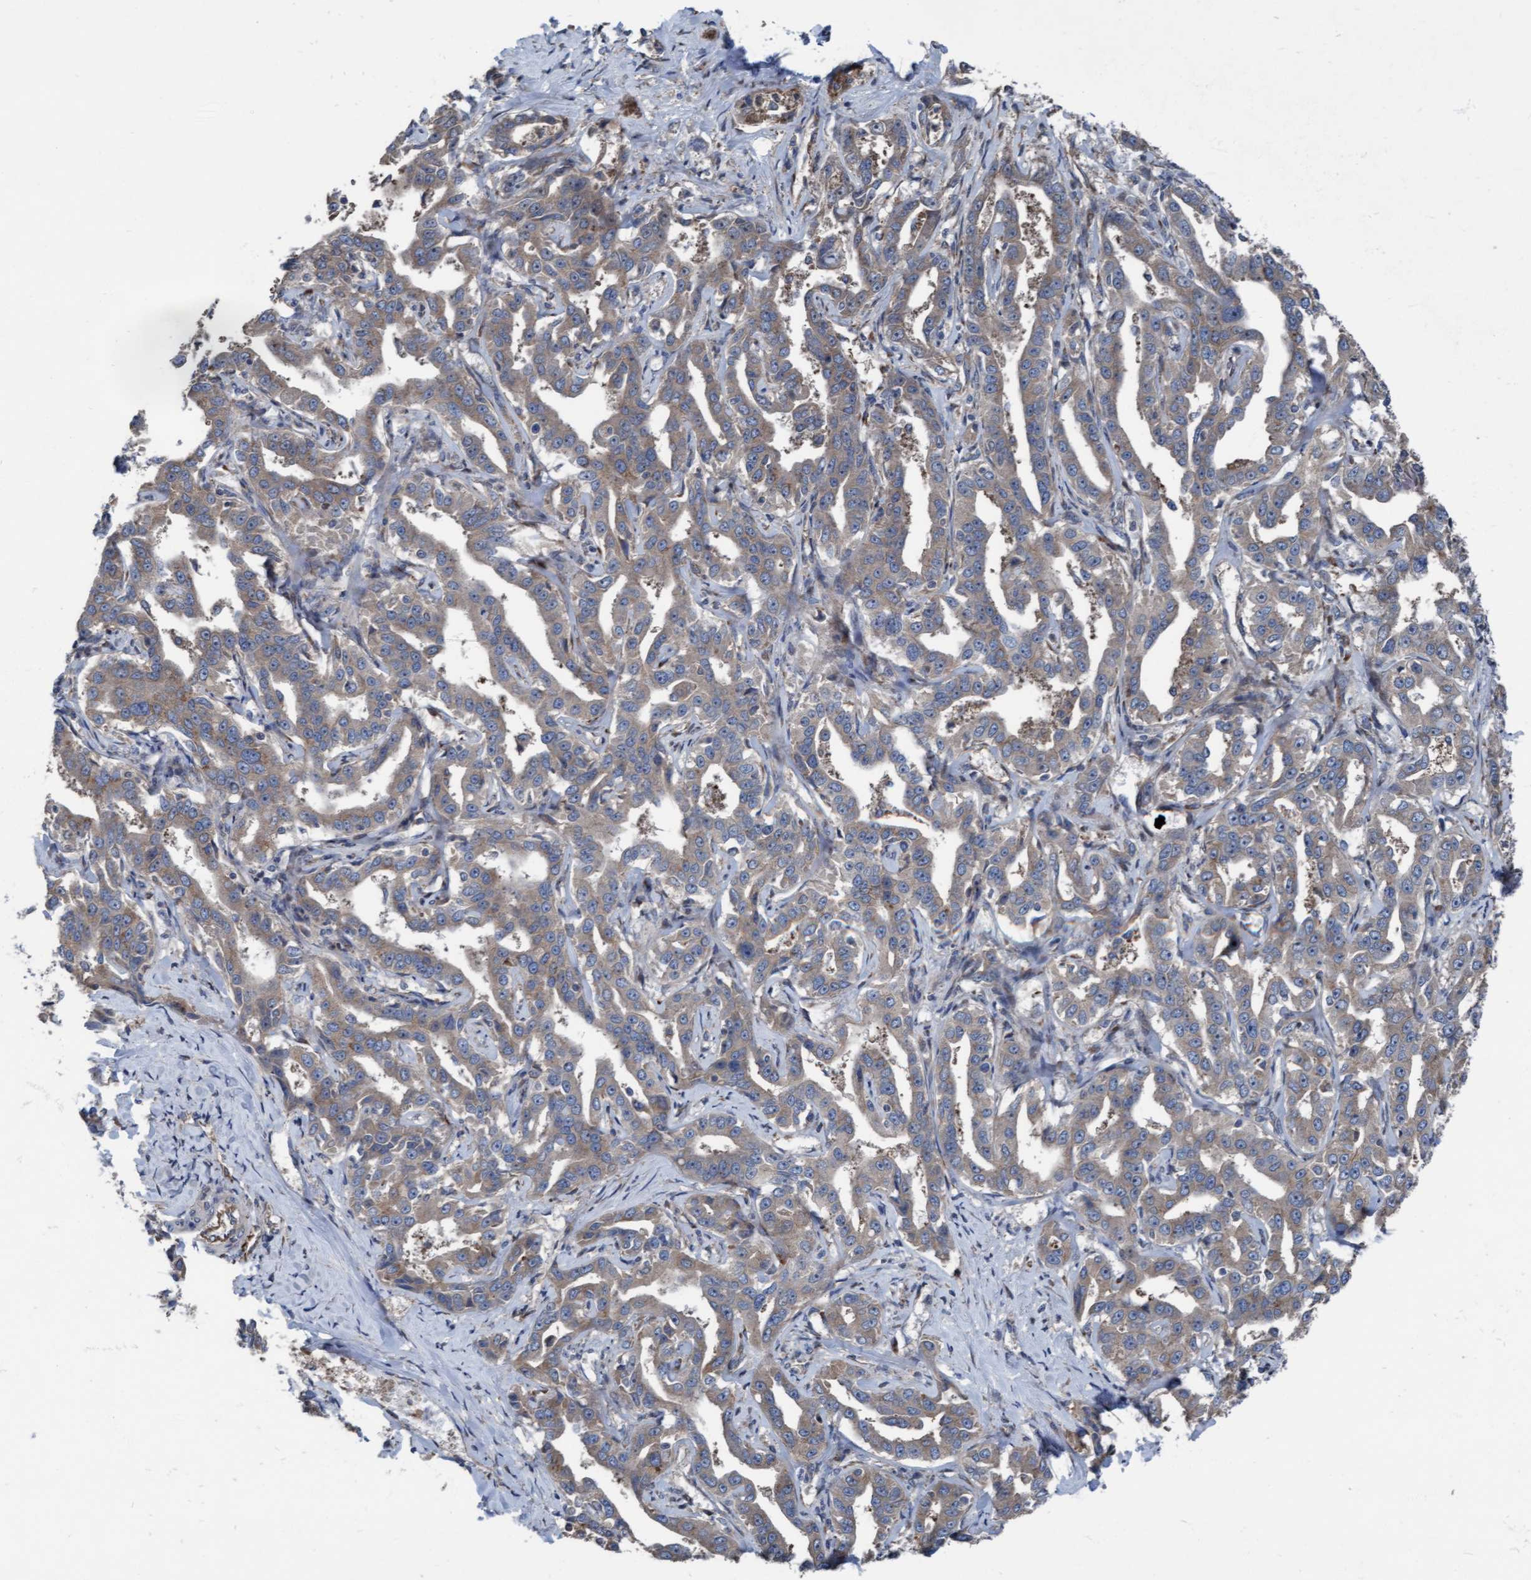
{"staining": {"intensity": "weak", "quantity": ">75%", "location": "cytoplasmic/membranous"}, "tissue": "liver cancer", "cell_type": "Tumor cells", "image_type": "cancer", "snomed": [{"axis": "morphology", "description": "Cholangiocarcinoma"}, {"axis": "topography", "description": "Liver"}], "caption": "Immunohistochemistry (IHC) photomicrograph of neoplastic tissue: human liver cancer stained using immunohistochemistry (IHC) exhibits low levels of weak protein expression localized specifically in the cytoplasmic/membranous of tumor cells, appearing as a cytoplasmic/membranous brown color.", "gene": "KLHL26", "patient": {"sex": "male", "age": 59}}